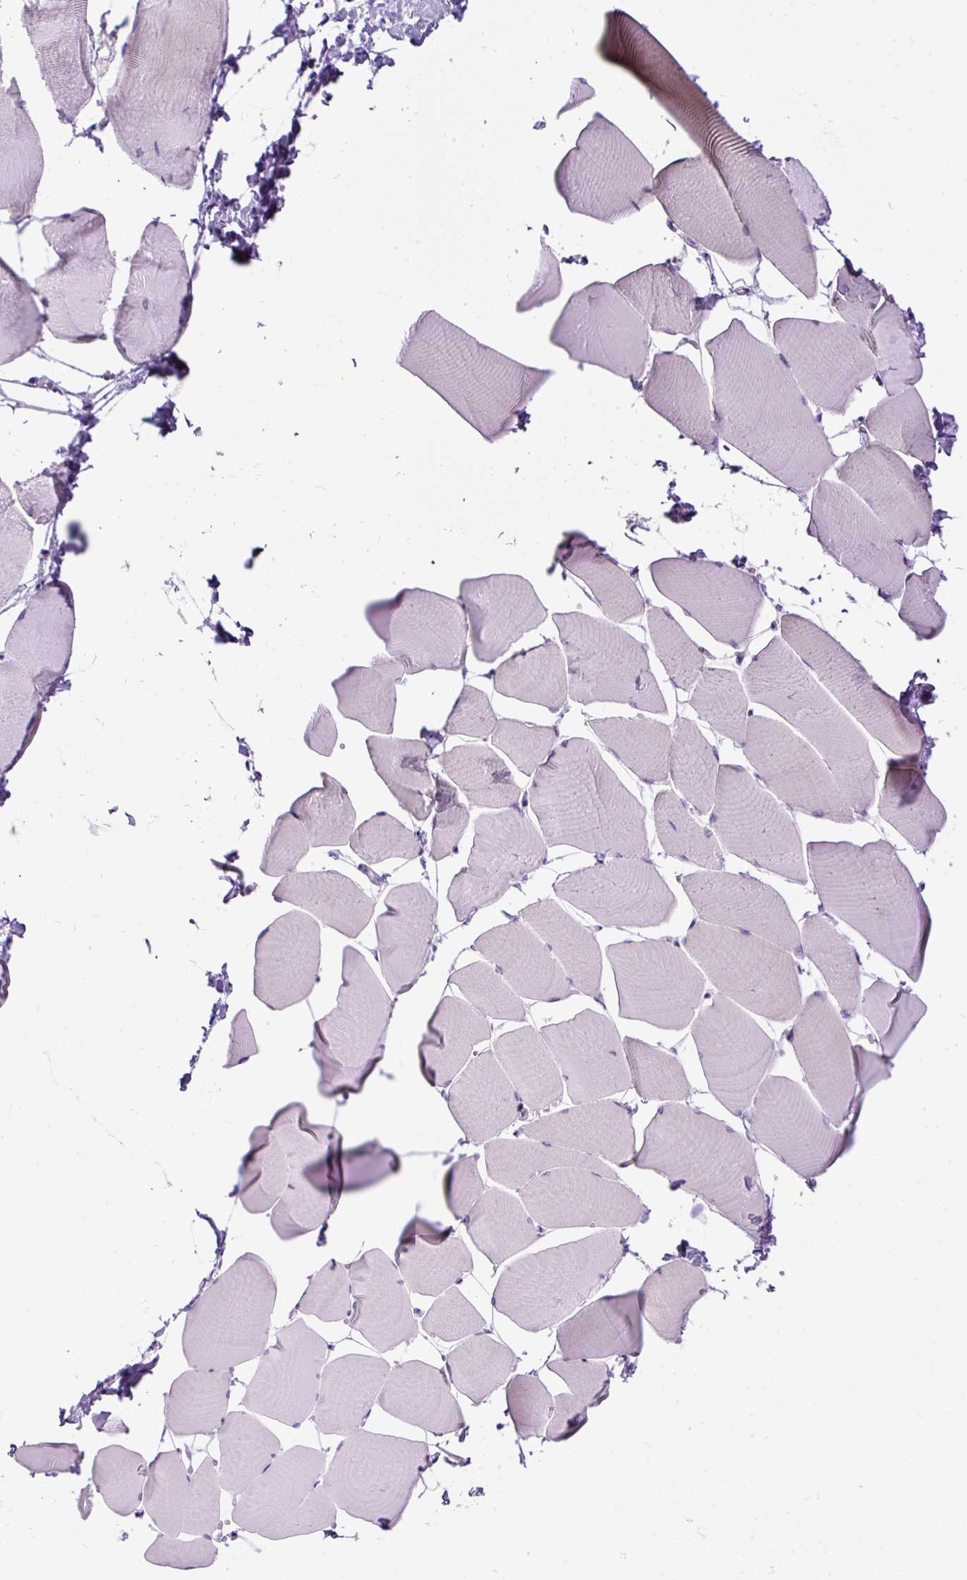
{"staining": {"intensity": "negative", "quantity": "none", "location": "none"}, "tissue": "skeletal muscle", "cell_type": "Myocytes", "image_type": "normal", "snomed": [{"axis": "morphology", "description": "Normal tissue, NOS"}, {"axis": "topography", "description": "Skeletal muscle"}], "caption": "The immunohistochemistry micrograph has no significant expression in myocytes of skeletal muscle. Nuclei are stained in blue.", "gene": "FMC1", "patient": {"sex": "male", "age": 25}}